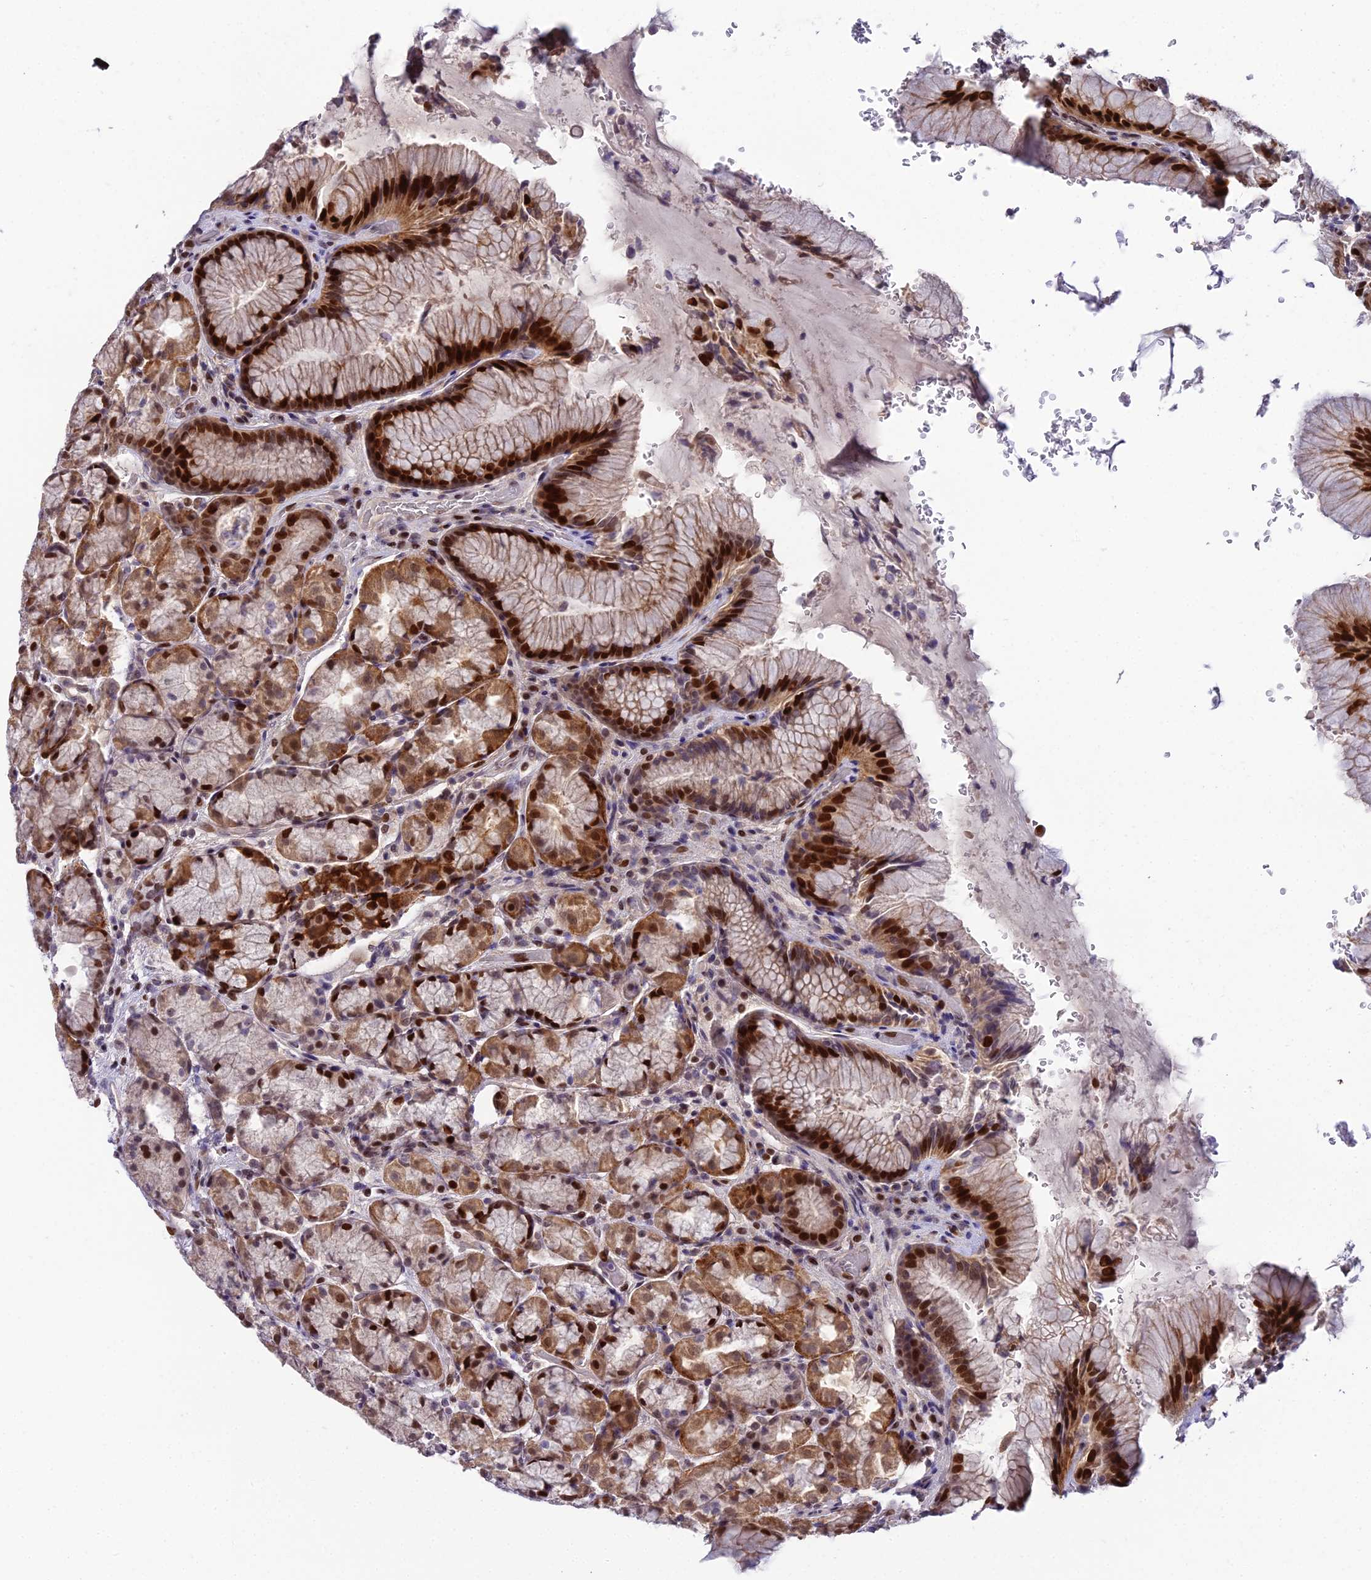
{"staining": {"intensity": "strong", "quantity": "25%-75%", "location": "cytoplasmic/membranous,nuclear"}, "tissue": "stomach", "cell_type": "Glandular cells", "image_type": "normal", "snomed": [{"axis": "morphology", "description": "Normal tissue, NOS"}, {"axis": "topography", "description": "Stomach"}], "caption": "Approximately 25%-75% of glandular cells in unremarkable stomach demonstrate strong cytoplasmic/membranous,nuclear protein positivity as visualized by brown immunohistochemical staining.", "gene": "ZNF707", "patient": {"sex": "male", "age": 63}}